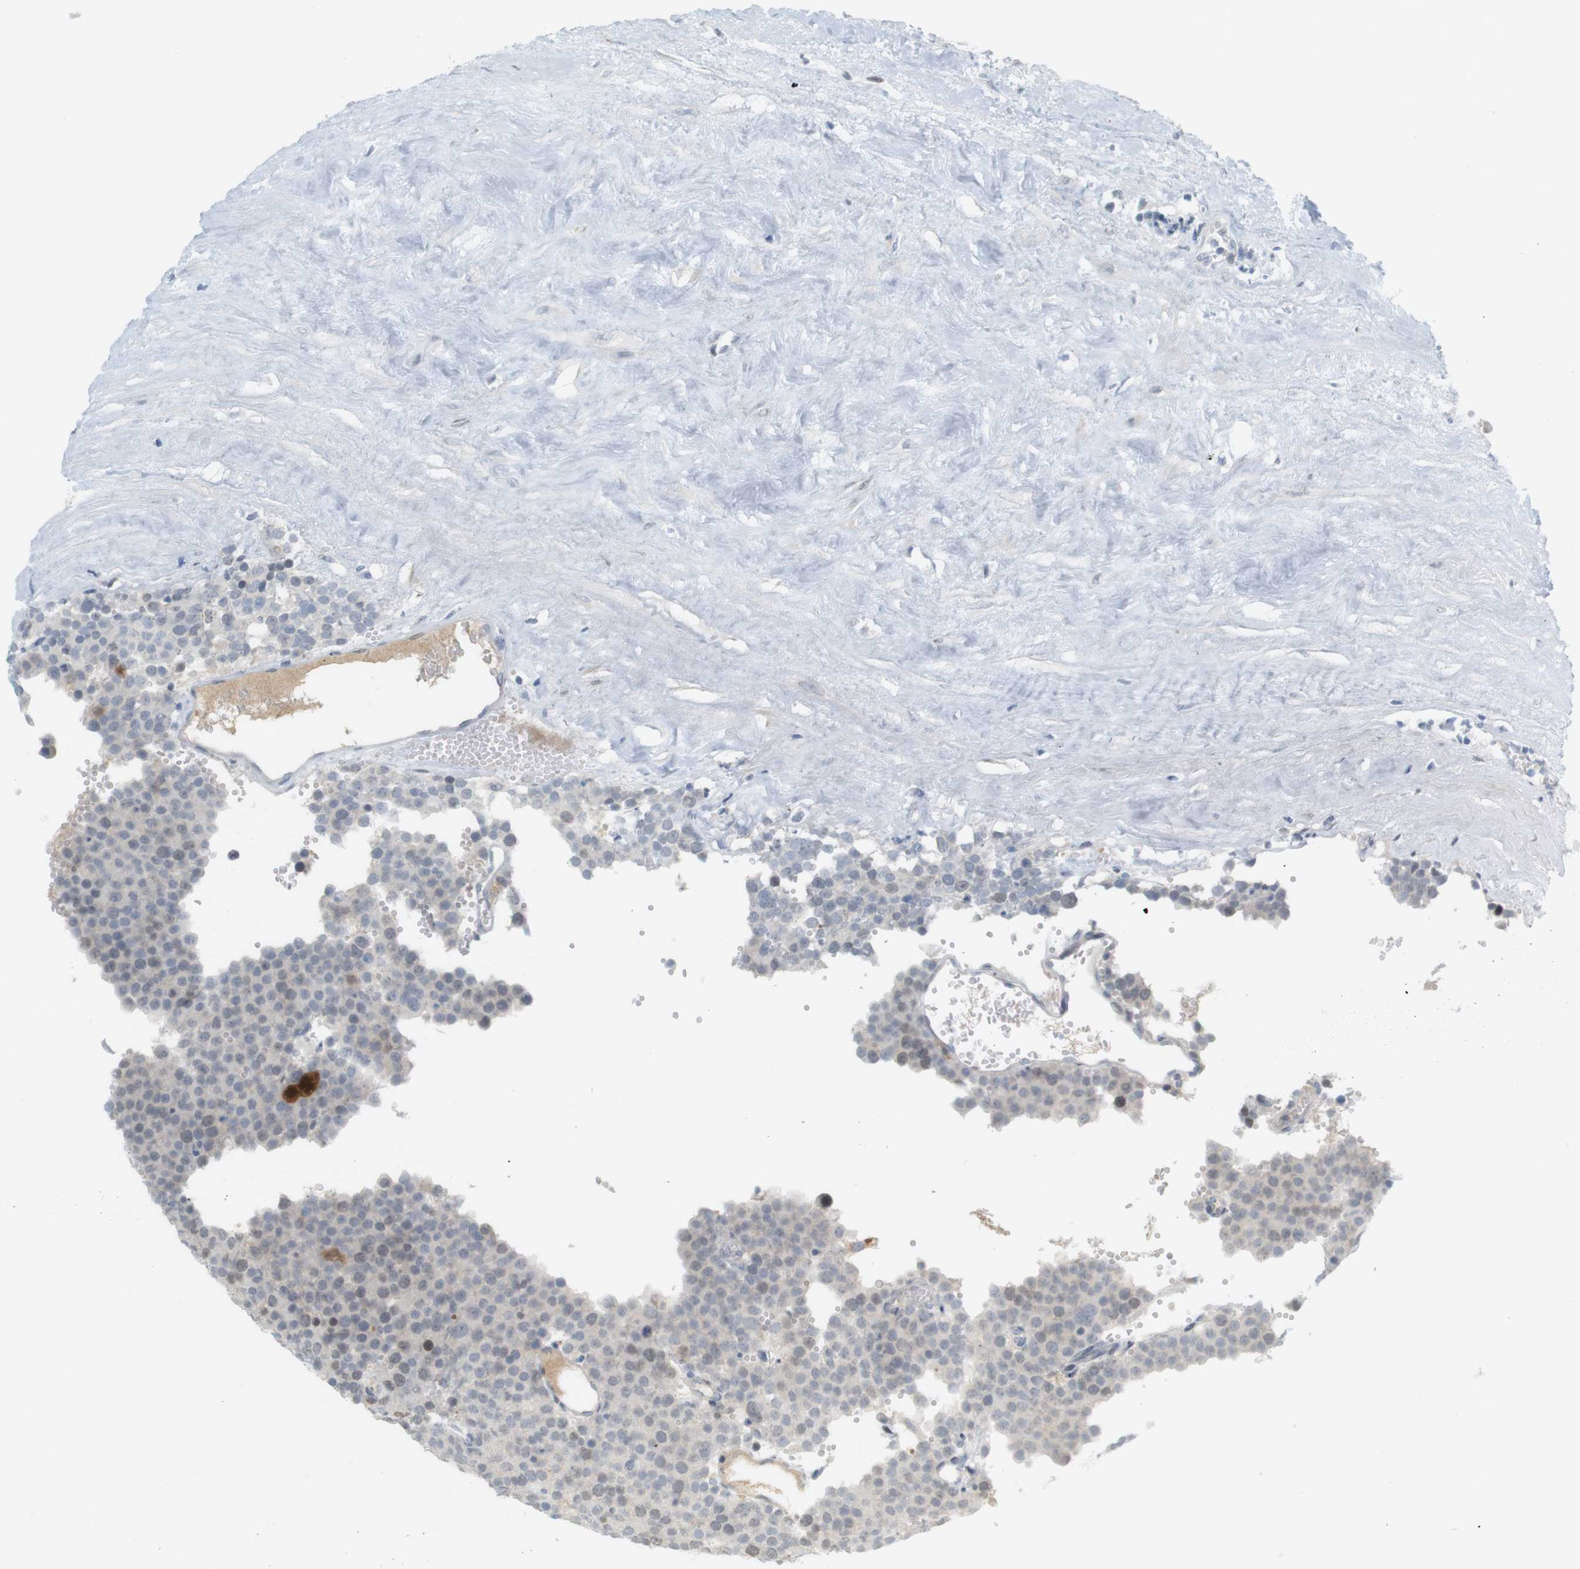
{"staining": {"intensity": "weak", "quantity": "<25%", "location": "nuclear"}, "tissue": "testis cancer", "cell_type": "Tumor cells", "image_type": "cancer", "snomed": [{"axis": "morphology", "description": "Normal tissue, NOS"}, {"axis": "morphology", "description": "Seminoma, NOS"}, {"axis": "topography", "description": "Testis"}], "caption": "An immunohistochemistry (IHC) photomicrograph of testis seminoma is shown. There is no staining in tumor cells of testis seminoma.", "gene": "DMC1", "patient": {"sex": "male", "age": 71}}